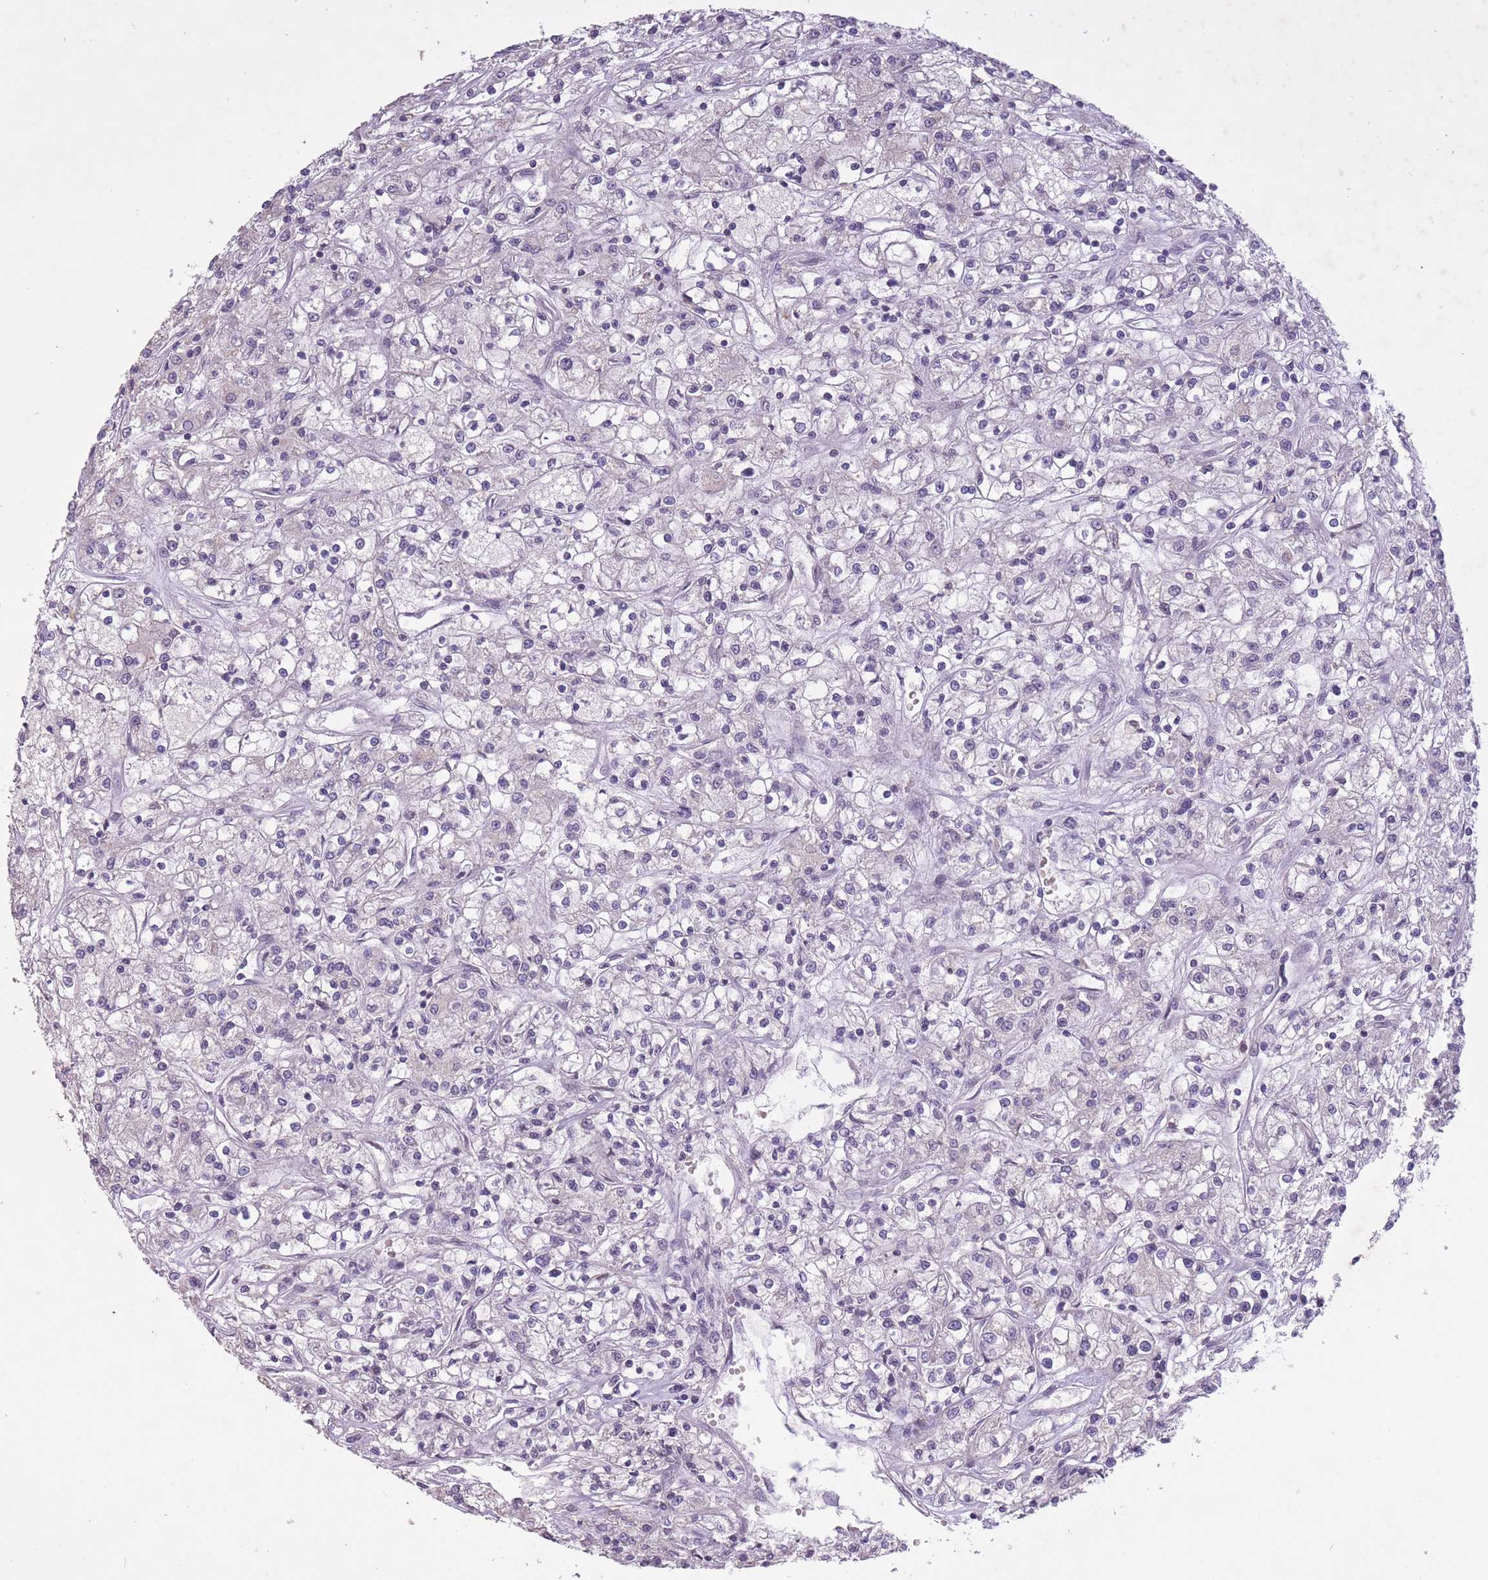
{"staining": {"intensity": "moderate", "quantity": "<25%", "location": "cytoplasmic/membranous"}, "tissue": "renal cancer", "cell_type": "Tumor cells", "image_type": "cancer", "snomed": [{"axis": "morphology", "description": "Adenocarcinoma, NOS"}, {"axis": "topography", "description": "Kidney"}], "caption": "Protein staining displays moderate cytoplasmic/membranous staining in approximately <25% of tumor cells in adenocarcinoma (renal).", "gene": "CBX6", "patient": {"sex": "female", "age": 59}}